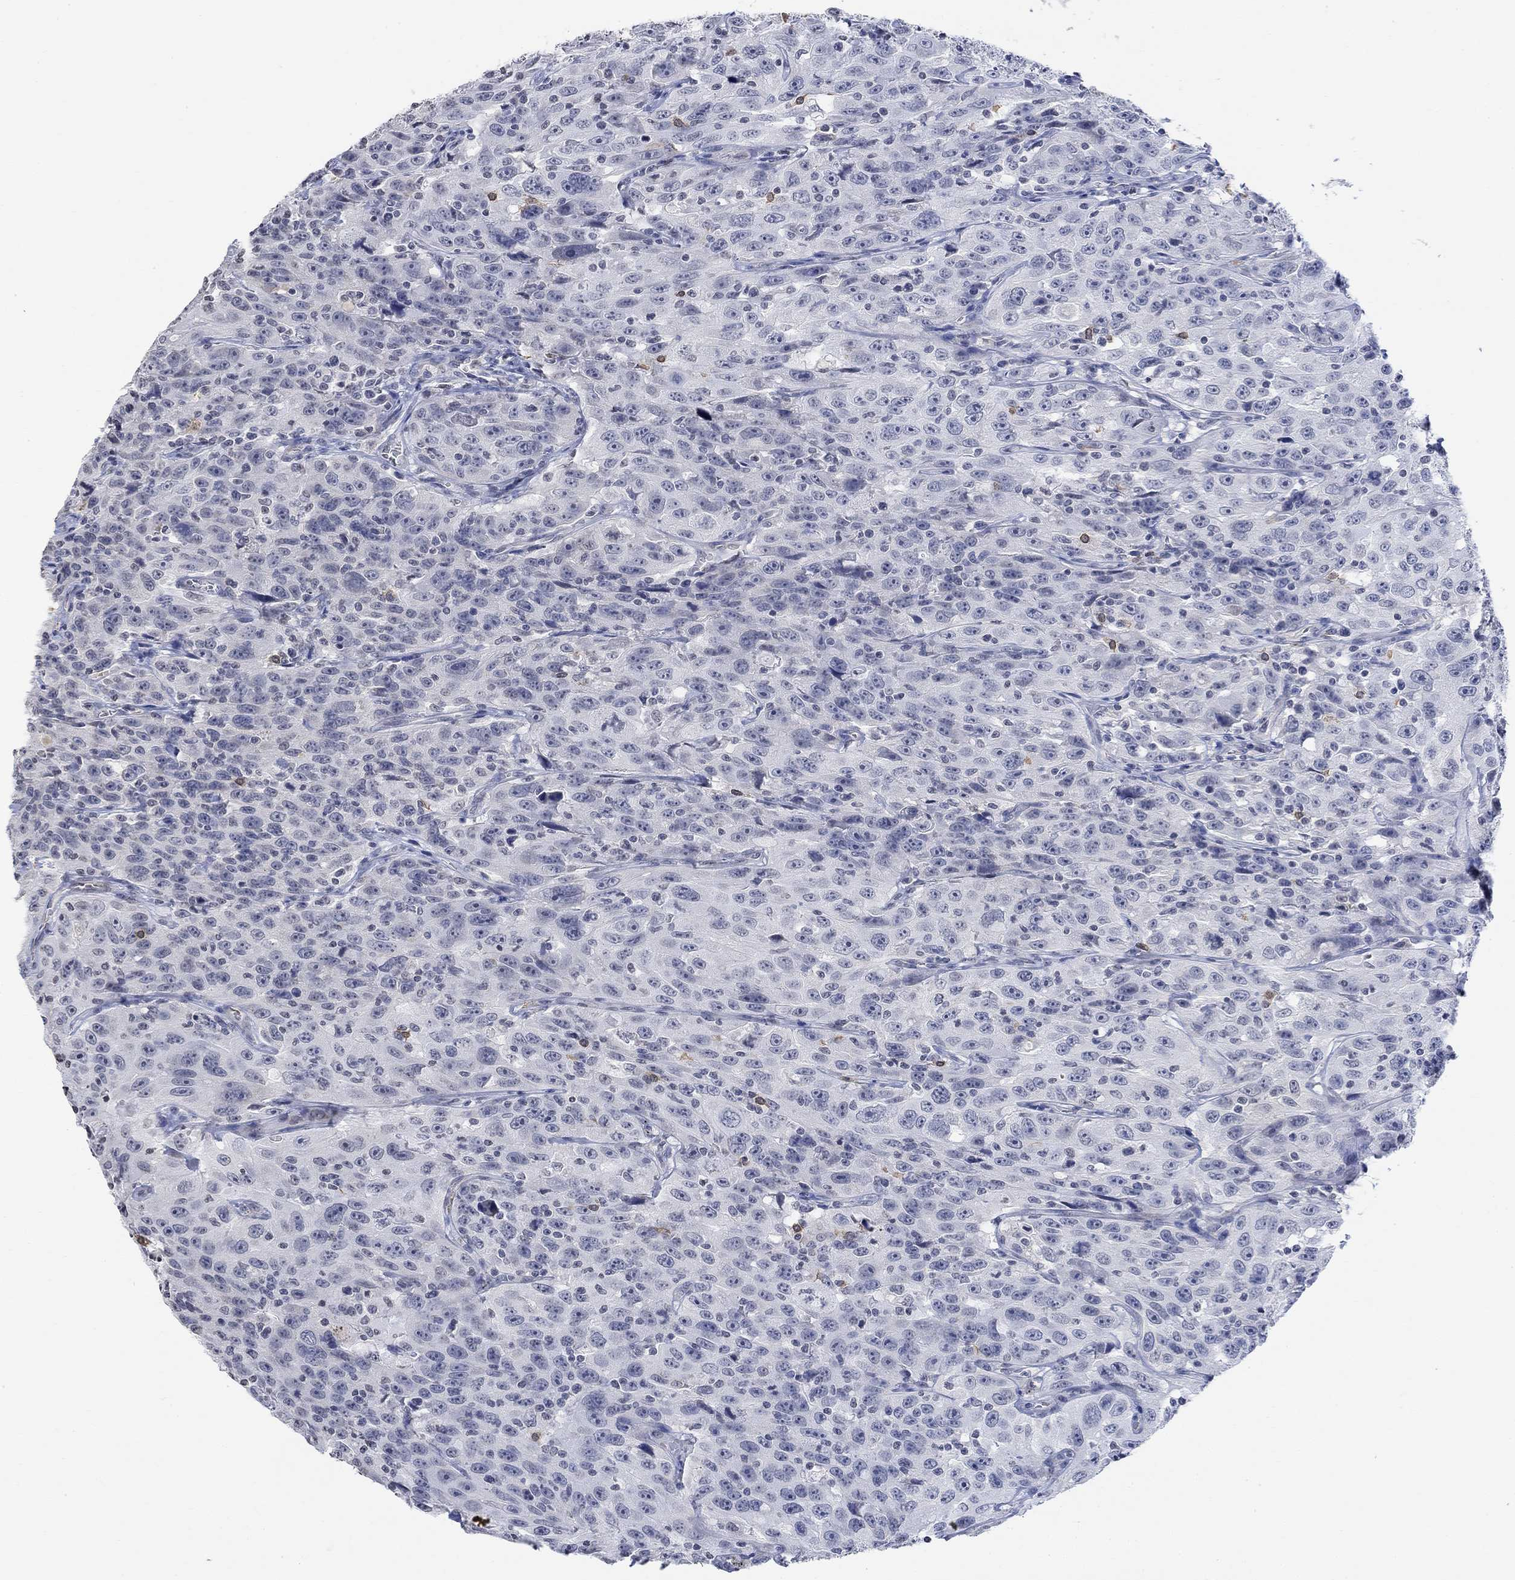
{"staining": {"intensity": "negative", "quantity": "none", "location": "none"}, "tissue": "urothelial cancer", "cell_type": "Tumor cells", "image_type": "cancer", "snomed": [{"axis": "morphology", "description": "Urothelial carcinoma, NOS"}, {"axis": "morphology", "description": "Urothelial carcinoma, High grade"}, {"axis": "topography", "description": "Urinary bladder"}], "caption": "The immunohistochemistry (IHC) histopathology image has no significant staining in tumor cells of transitional cell carcinoma tissue.", "gene": "TMEM255A", "patient": {"sex": "female", "age": 73}}